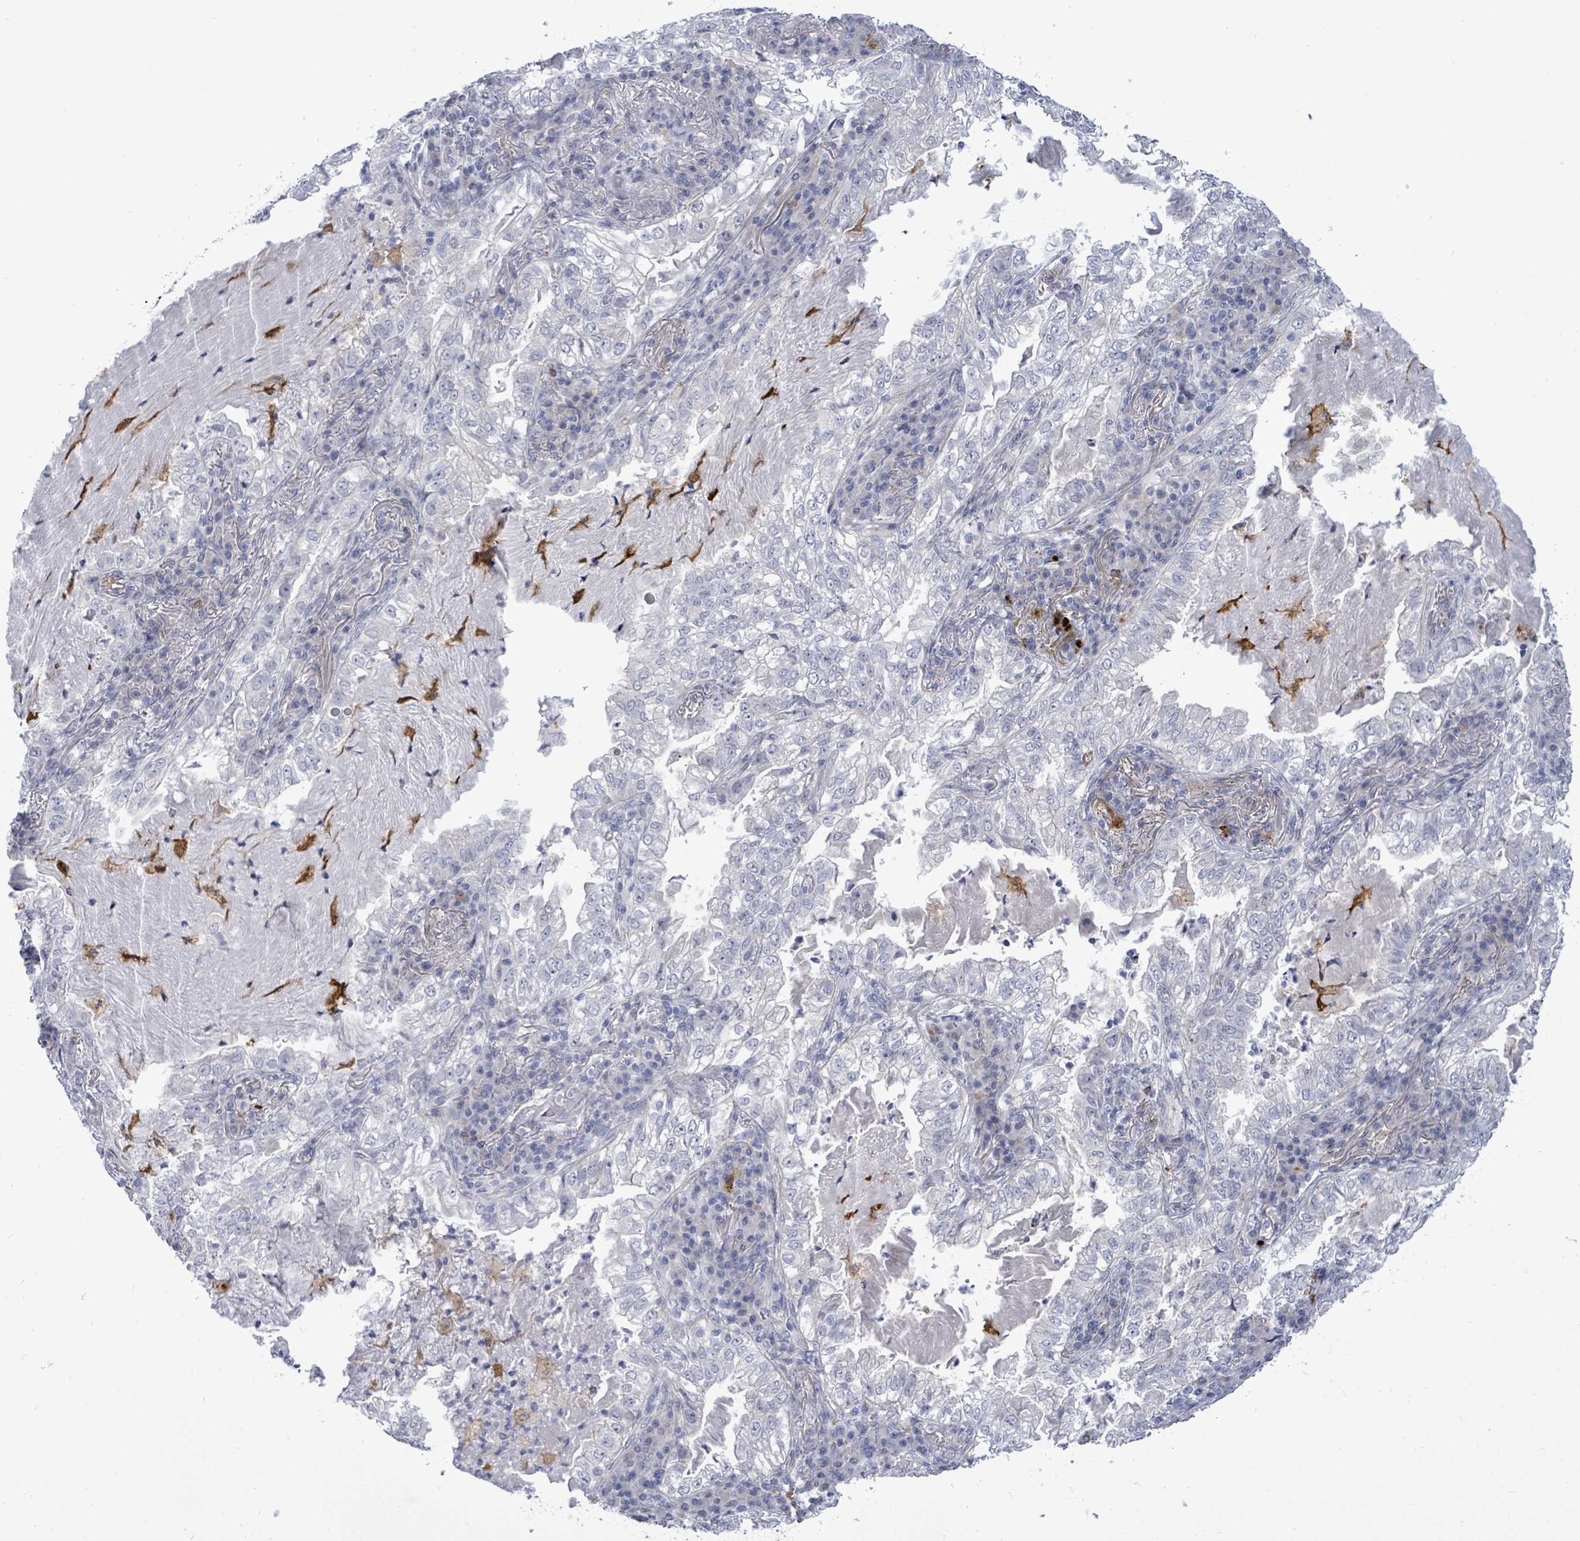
{"staining": {"intensity": "negative", "quantity": "none", "location": "none"}, "tissue": "lung cancer", "cell_type": "Tumor cells", "image_type": "cancer", "snomed": [{"axis": "morphology", "description": "Adenocarcinoma, NOS"}, {"axis": "topography", "description": "Lung"}], "caption": "The image displays no significant expression in tumor cells of lung cancer.", "gene": "CT45A5", "patient": {"sex": "female", "age": 73}}